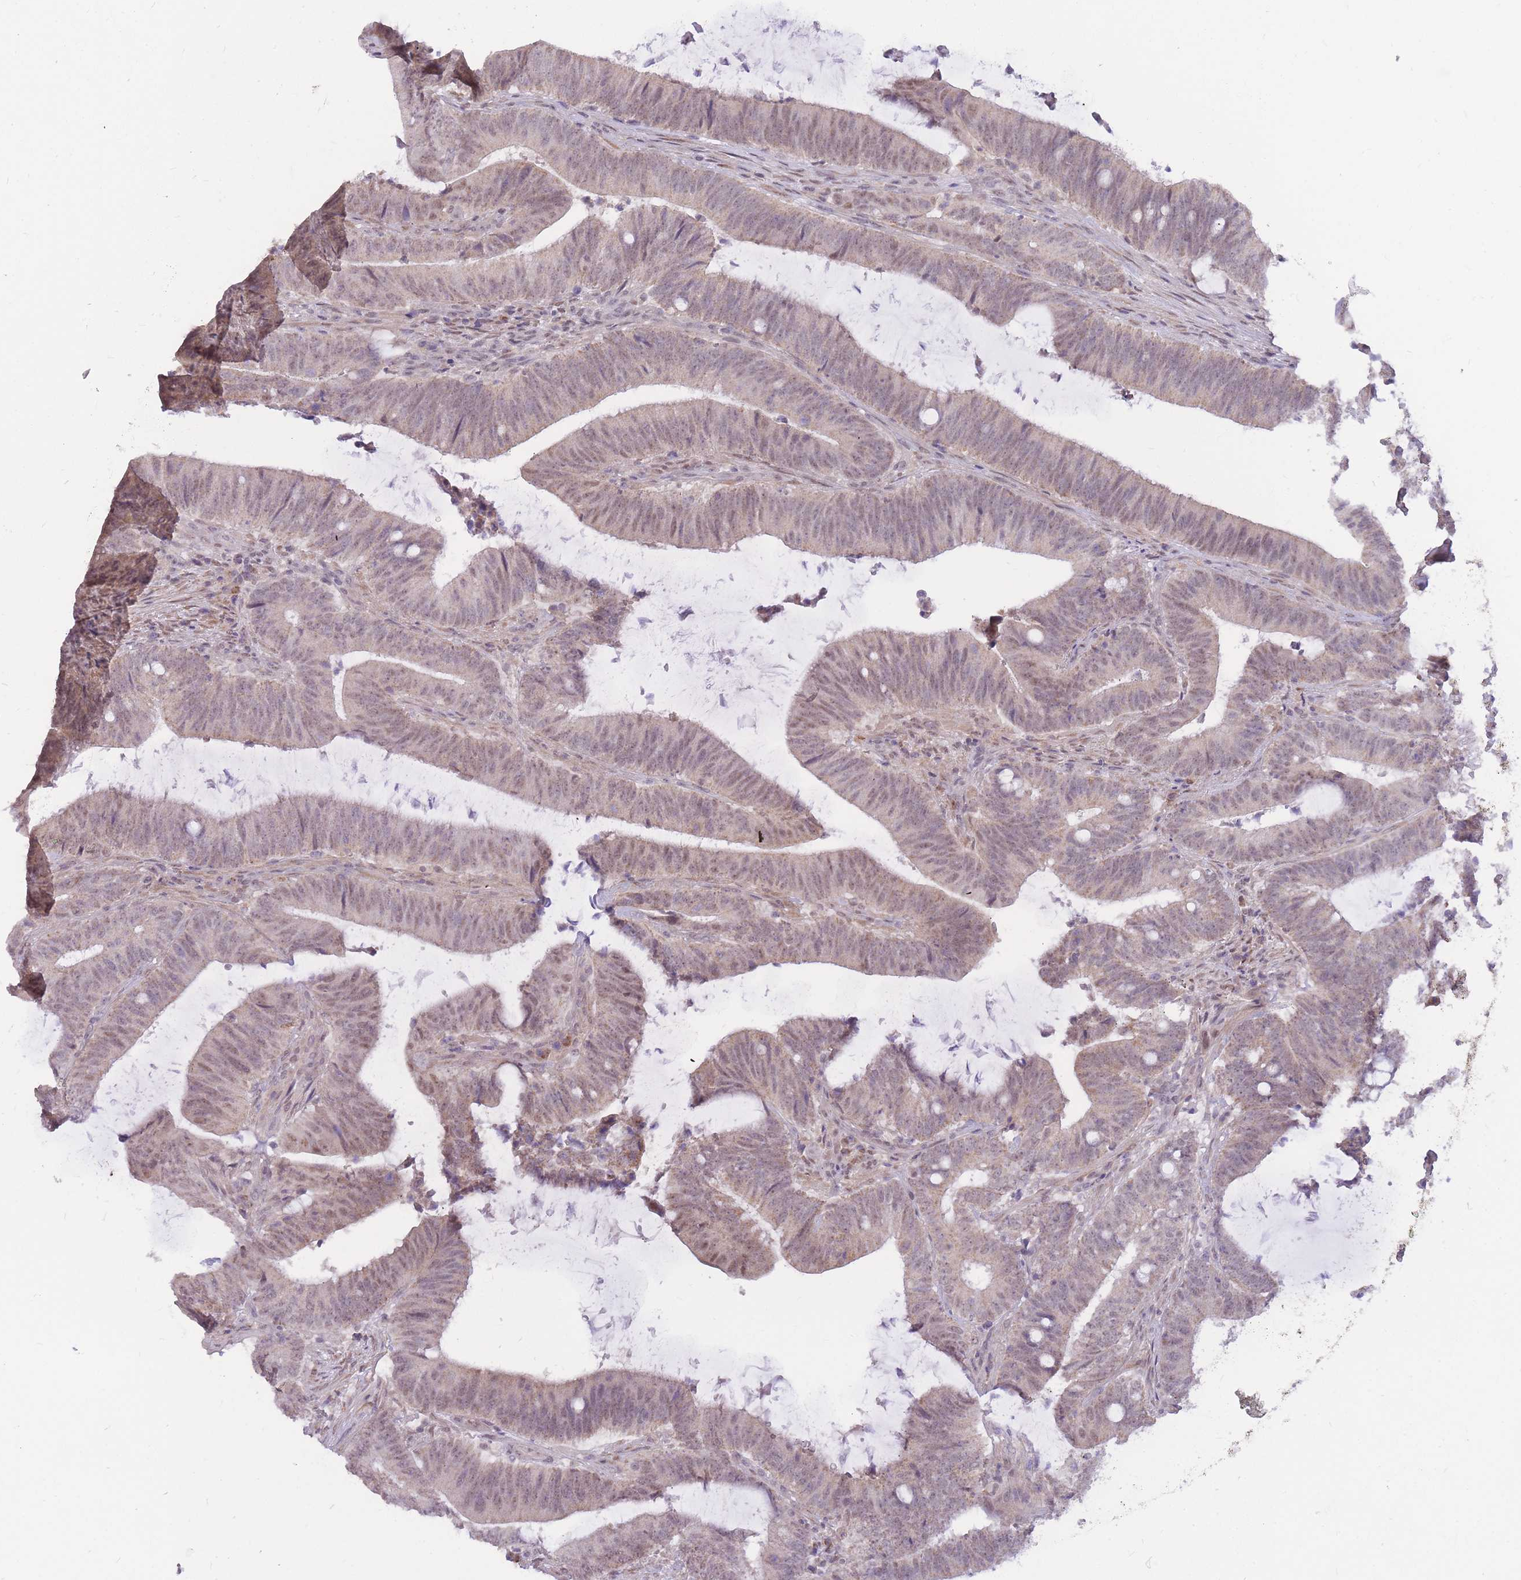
{"staining": {"intensity": "weak", "quantity": "25%-75%", "location": "nuclear"}, "tissue": "colorectal cancer", "cell_type": "Tumor cells", "image_type": "cancer", "snomed": [{"axis": "morphology", "description": "Adenocarcinoma, NOS"}, {"axis": "topography", "description": "Colon"}], "caption": "Immunohistochemical staining of colorectal cancer (adenocarcinoma) displays low levels of weak nuclear protein expression in approximately 25%-75% of tumor cells.", "gene": "MINDY2", "patient": {"sex": "female", "age": 43}}